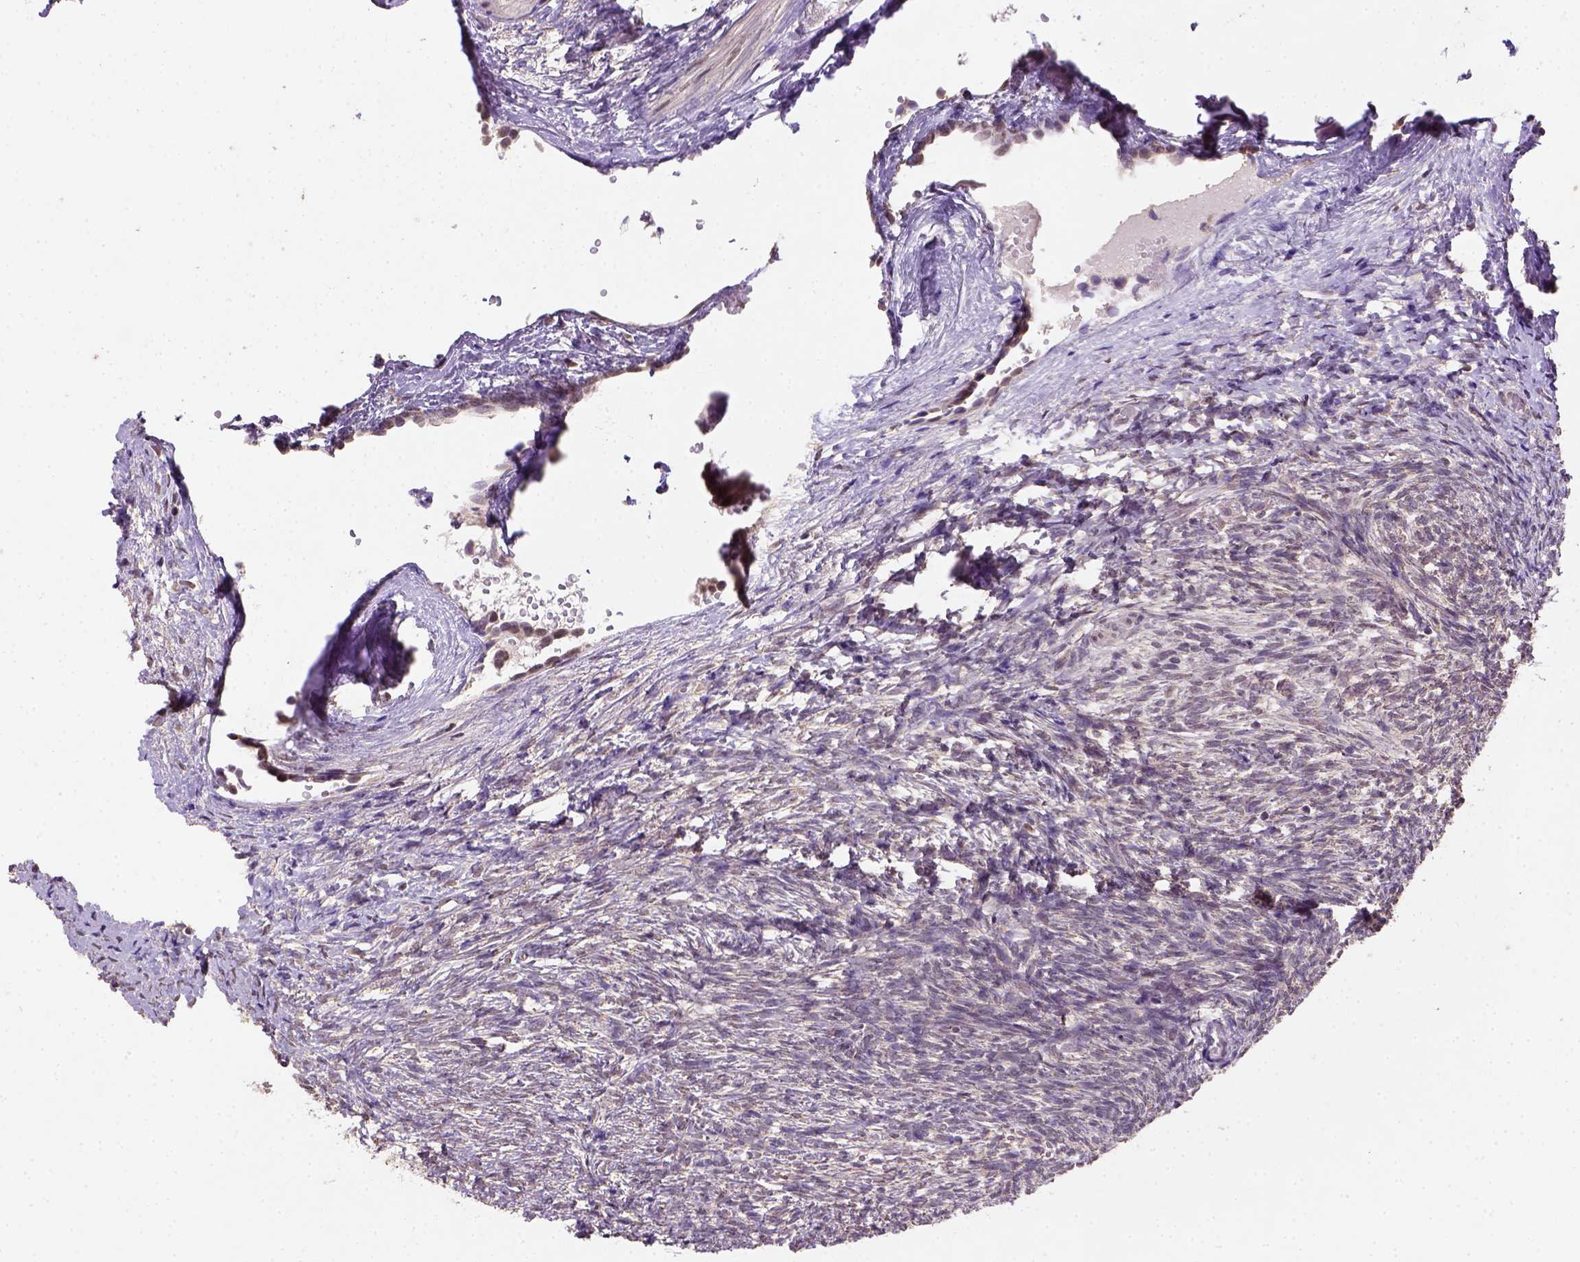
{"staining": {"intensity": "moderate", "quantity": ">75%", "location": "cytoplasmic/membranous"}, "tissue": "ovary", "cell_type": "Follicle cells", "image_type": "normal", "snomed": [{"axis": "morphology", "description": "Normal tissue, NOS"}, {"axis": "topography", "description": "Ovary"}], "caption": "High-power microscopy captured an immunohistochemistry (IHC) photomicrograph of unremarkable ovary, revealing moderate cytoplasmic/membranous positivity in approximately >75% of follicle cells.", "gene": "NUDT10", "patient": {"sex": "female", "age": 46}}